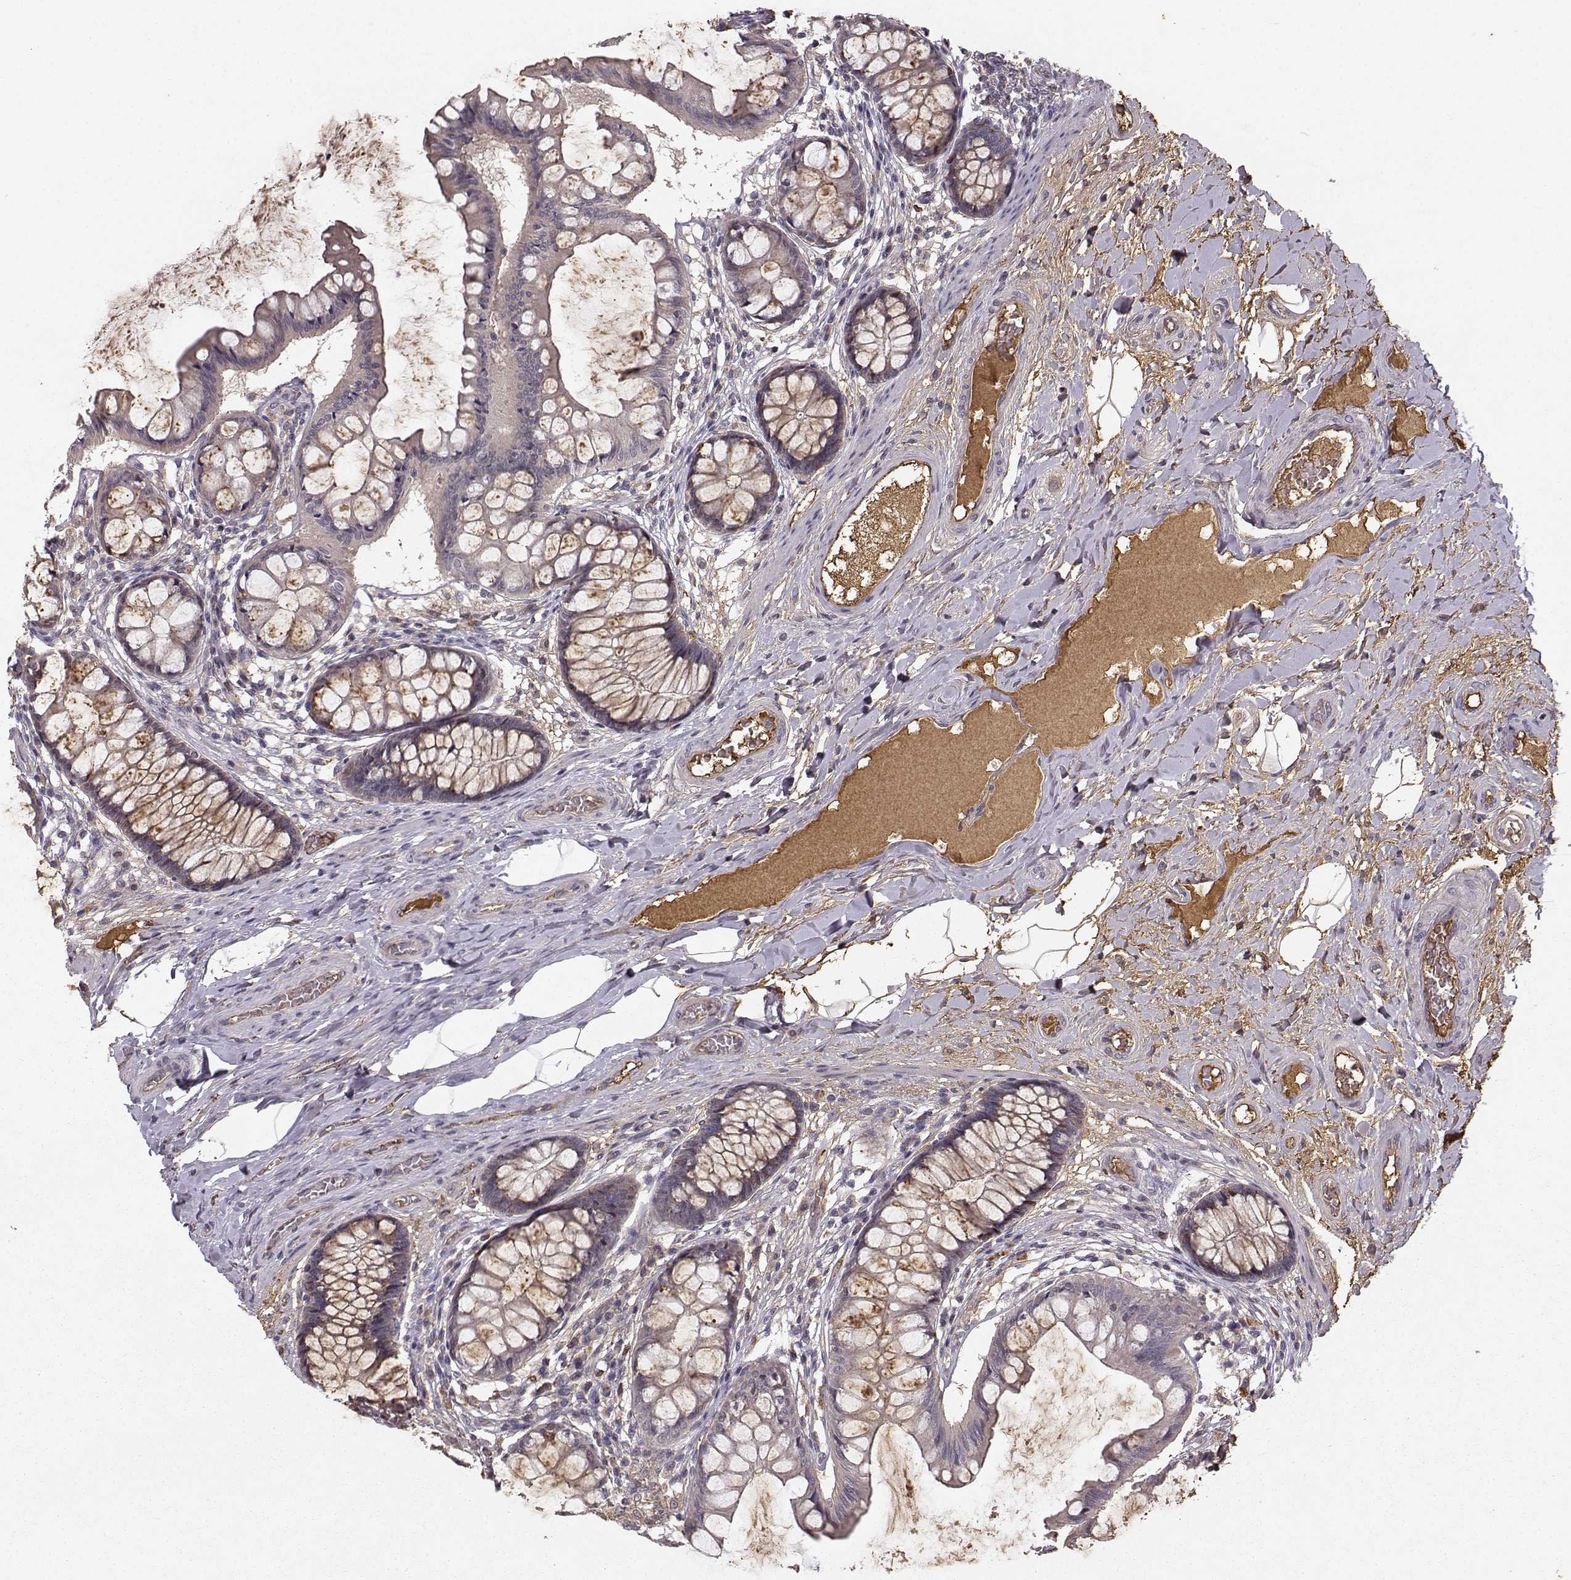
{"staining": {"intensity": "moderate", "quantity": "25%-75%", "location": "cytoplasmic/membranous"}, "tissue": "colon", "cell_type": "Endothelial cells", "image_type": "normal", "snomed": [{"axis": "morphology", "description": "Normal tissue, NOS"}, {"axis": "topography", "description": "Colon"}], "caption": "Protein staining of benign colon exhibits moderate cytoplasmic/membranous staining in about 25%-75% of endothelial cells.", "gene": "WNT6", "patient": {"sex": "female", "age": 65}}